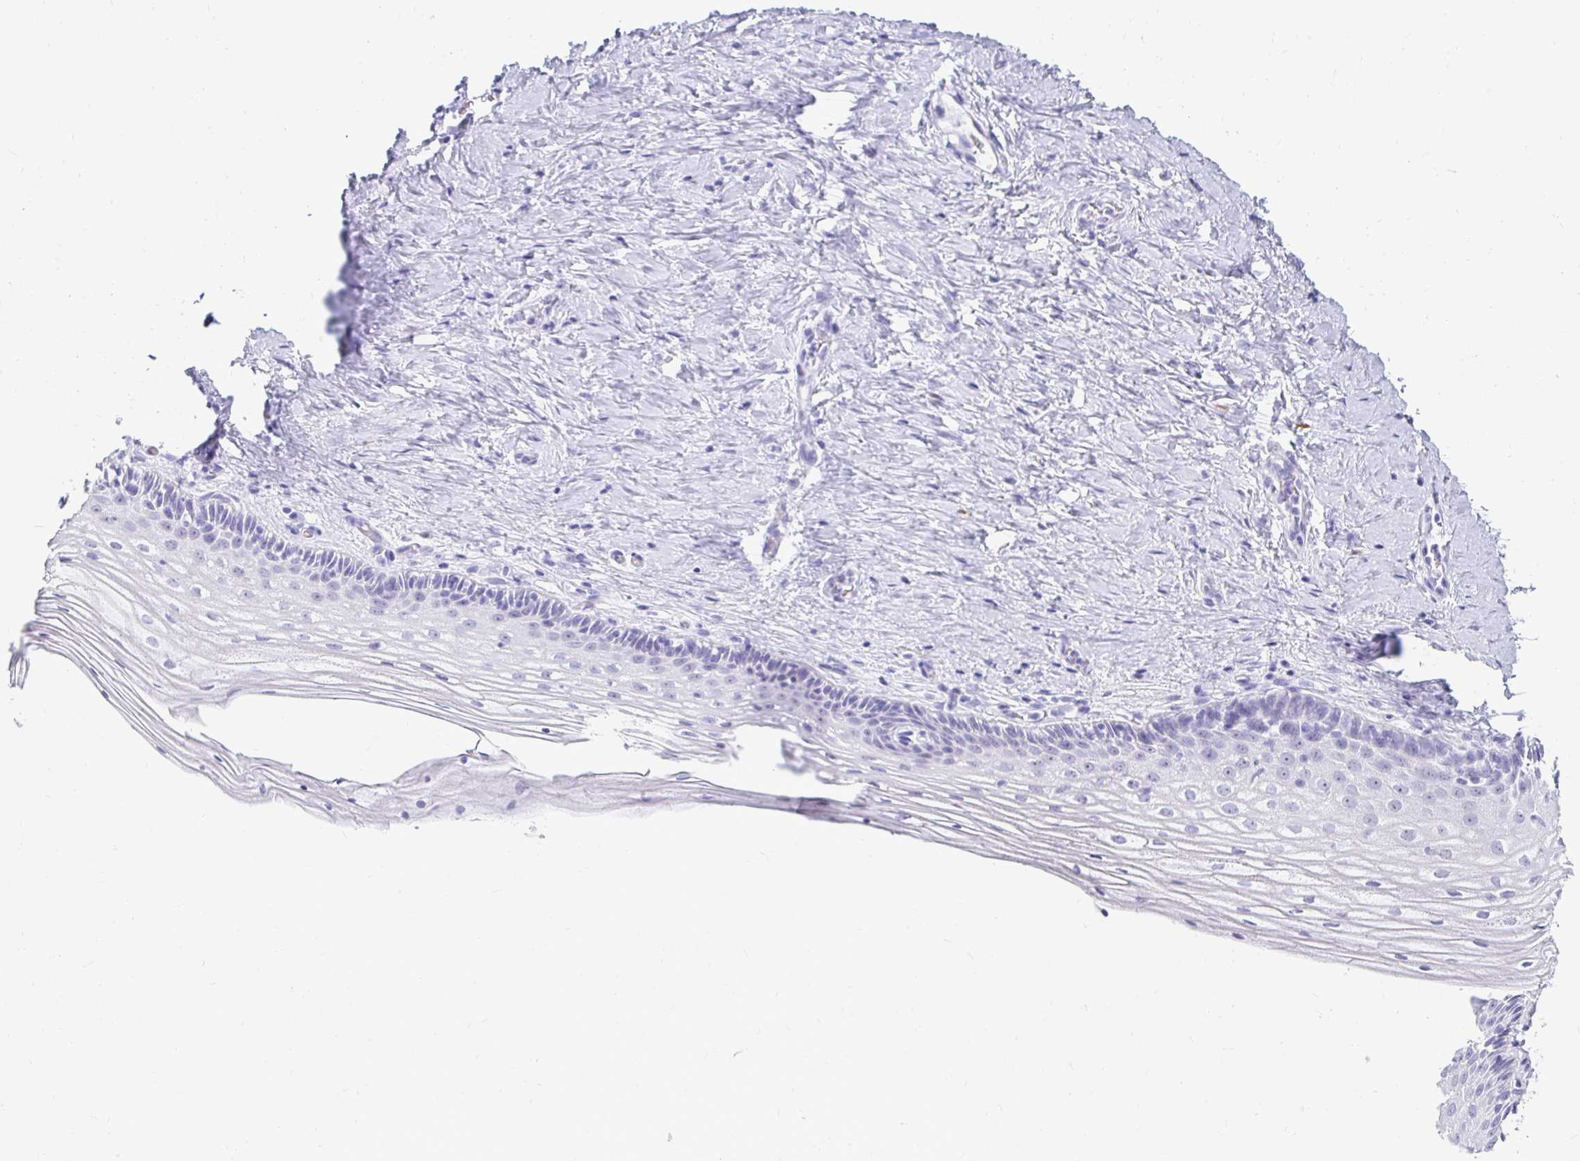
{"staining": {"intensity": "negative", "quantity": "none", "location": "none"}, "tissue": "vagina", "cell_type": "Squamous epithelial cells", "image_type": "normal", "snomed": [{"axis": "morphology", "description": "Normal tissue, NOS"}, {"axis": "topography", "description": "Vagina"}], "caption": "Immunohistochemistry image of benign vagina: human vagina stained with DAB displays no significant protein staining in squamous epithelial cells.", "gene": "CST6", "patient": {"sex": "female", "age": 45}}